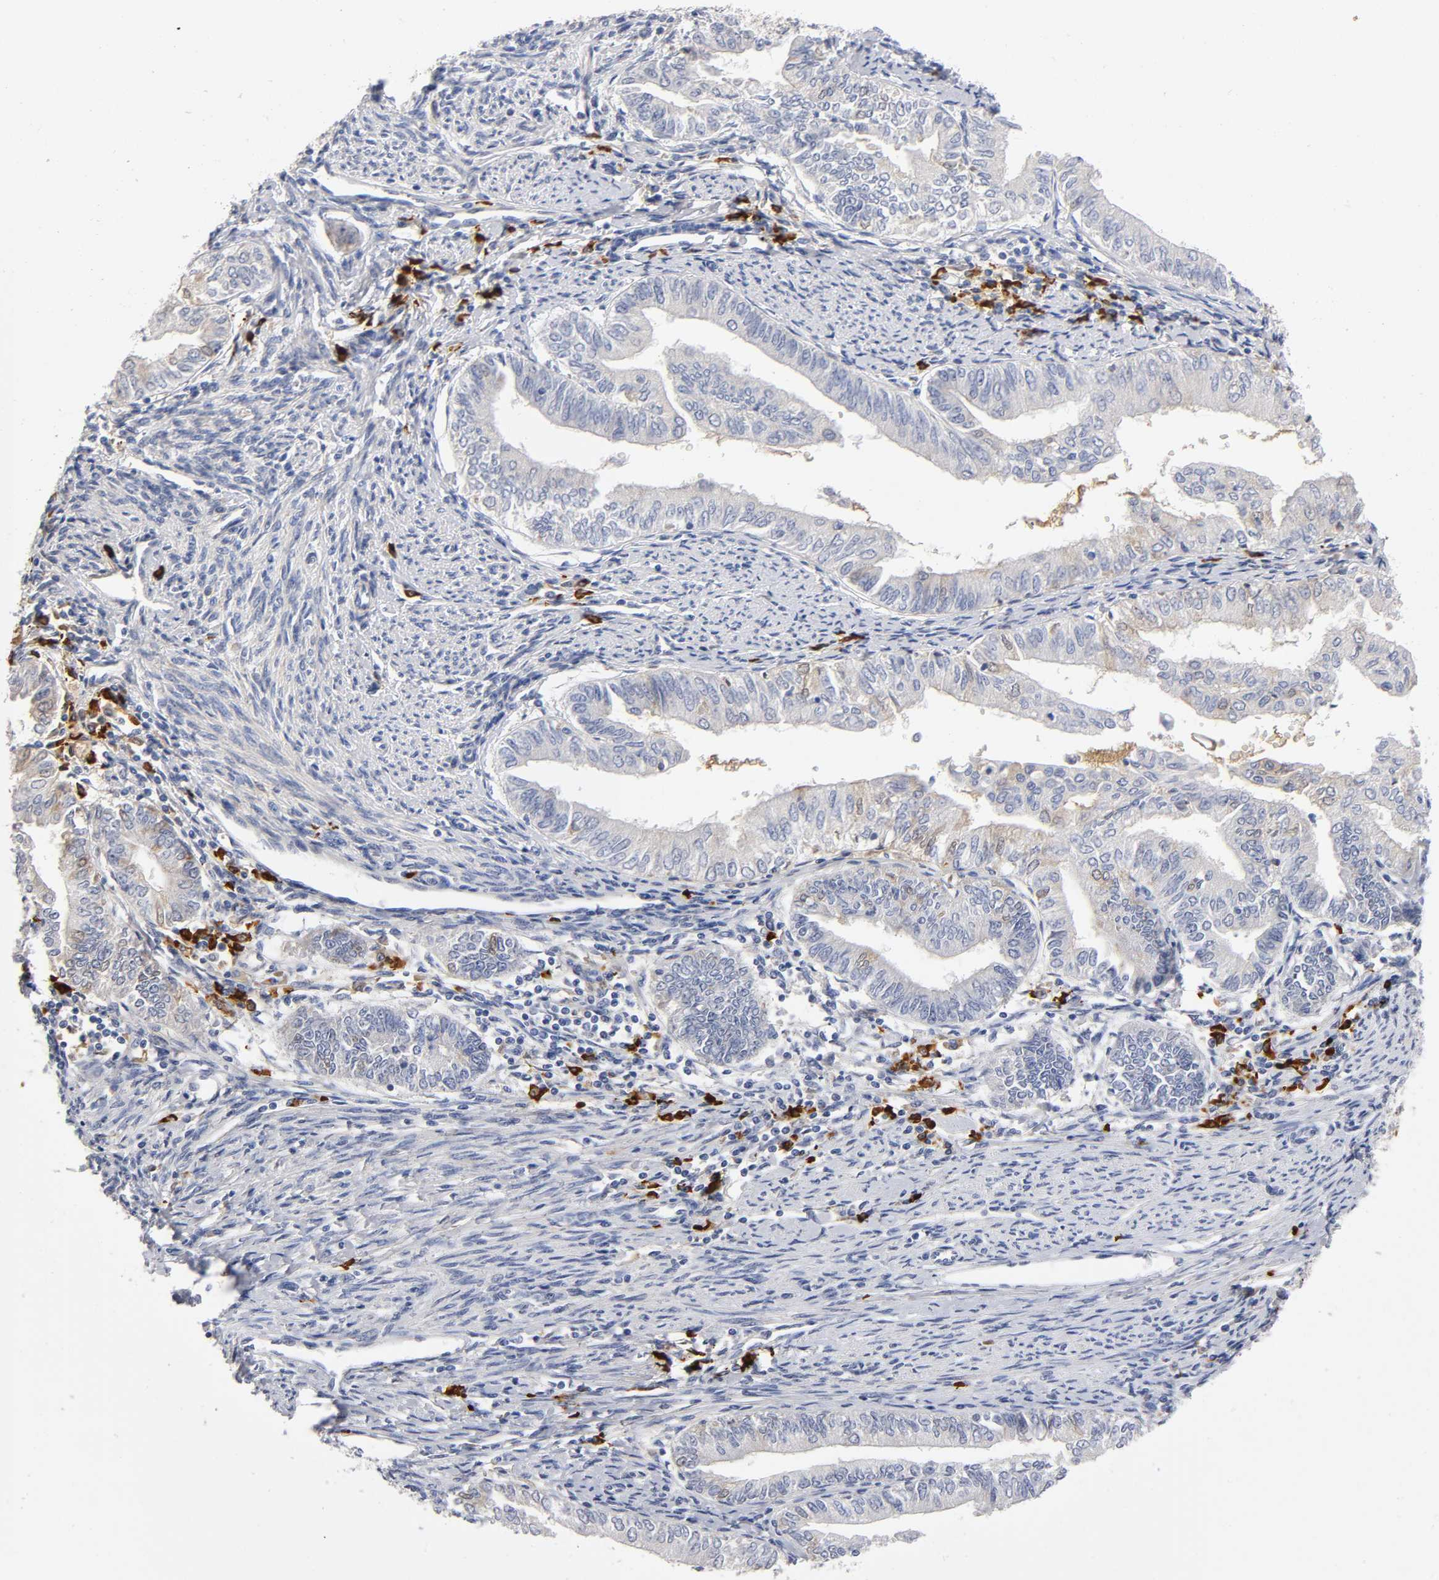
{"staining": {"intensity": "weak", "quantity": "25%-75%", "location": "cytoplasmic/membranous"}, "tissue": "endometrial cancer", "cell_type": "Tumor cells", "image_type": "cancer", "snomed": [{"axis": "morphology", "description": "Adenocarcinoma, NOS"}, {"axis": "topography", "description": "Endometrium"}], "caption": "Weak cytoplasmic/membranous staining for a protein is present in about 25%-75% of tumor cells of endometrial adenocarcinoma using immunohistochemistry.", "gene": "NOVA1", "patient": {"sex": "female", "age": 66}}